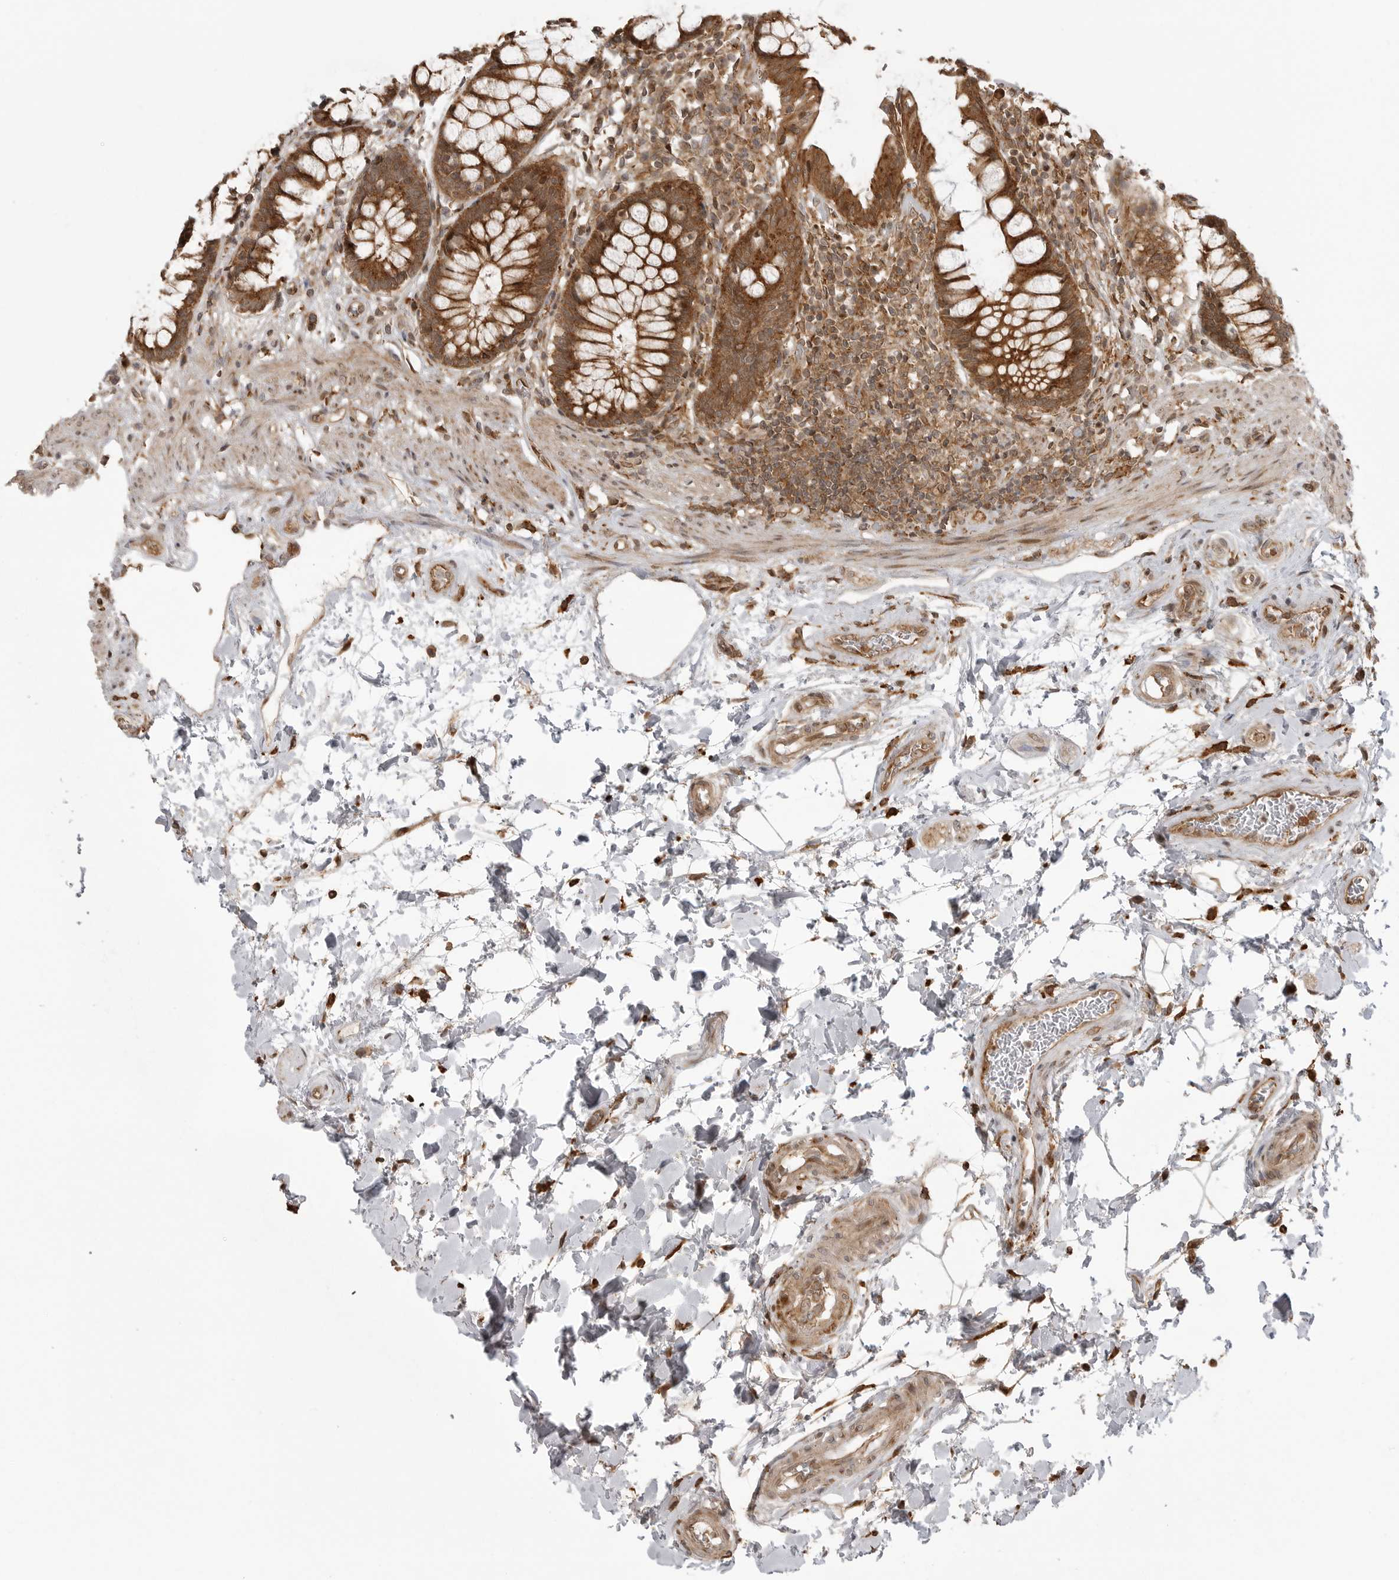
{"staining": {"intensity": "strong", "quantity": ">75%", "location": "cytoplasmic/membranous"}, "tissue": "rectum", "cell_type": "Glandular cells", "image_type": "normal", "snomed": [{"axis": "morphology", "description": "Normal tissue, NOS"}, {"axis": "topography", "description": "Rectum"}], "caption": "Brown immunohistochemical staining in normal human rectum demonstrates strong cytoplasmic/membranous staining in approximately >75% of glandular cells.", "gene": "FAT3", "patient": {"sex": "male", "age": 64}}